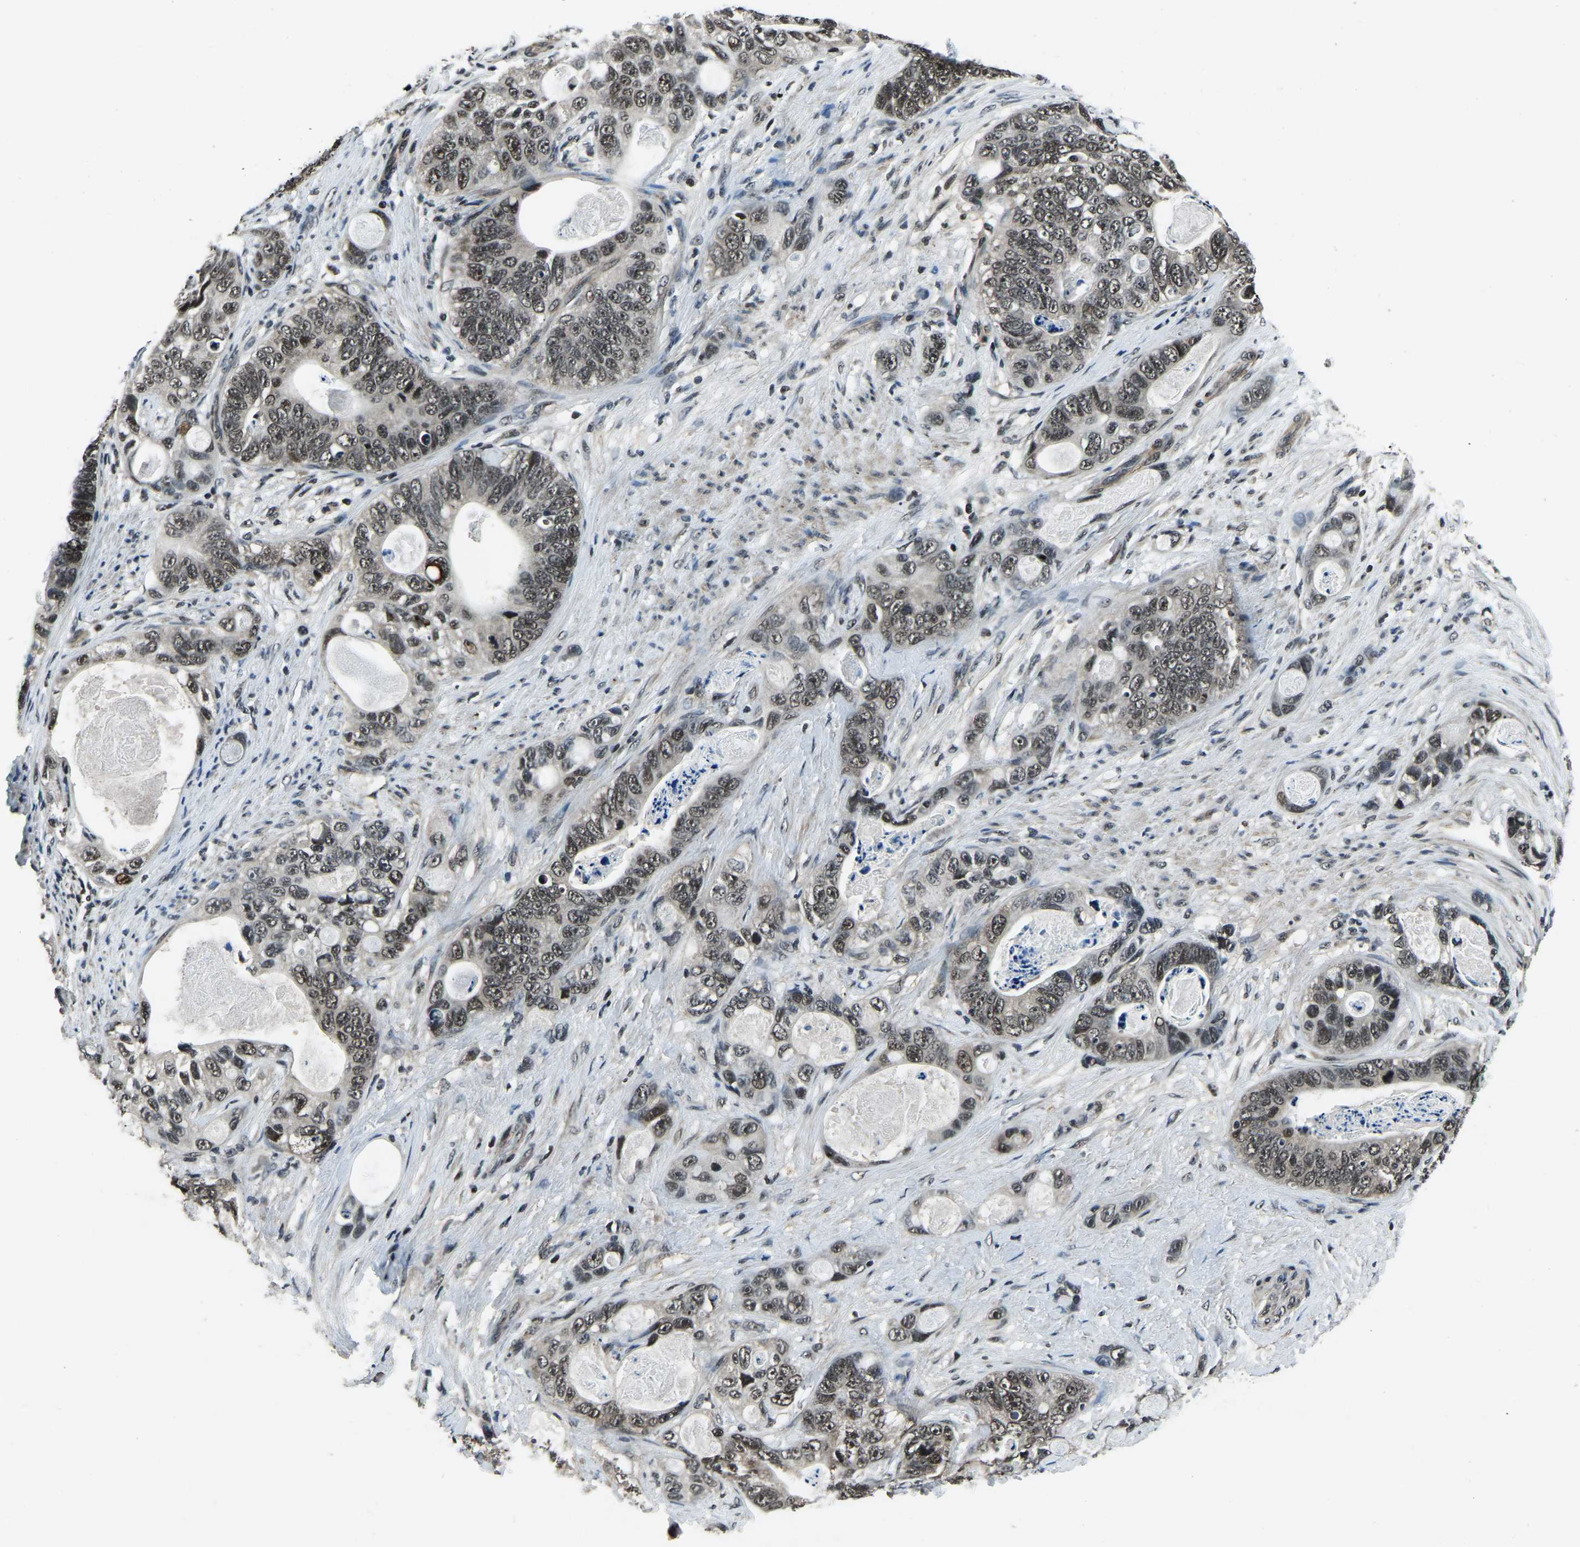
{"staining": {"intensity": "weak", "quantity": ">75%", "location": "nuclear"}, "tissue": "stomach cancer", "cell_type": "Tumor cells", "image_type": "cancer", "snomed": [{"axis": "morphology", "description": "Normal tissue, NOS"}, {"axis": "morphology", "description": "Adenocarcinoma, NOS"}, {"axis": "topography", "description": "Stomach"}], "caption": "Stomach cancer was stained to show a protein in brown. There is low levels of weak nuclear expression in about >75% of tumor cells.", "gene": "ANKIB1", "patient": {"sex": "female", "age": 89}}